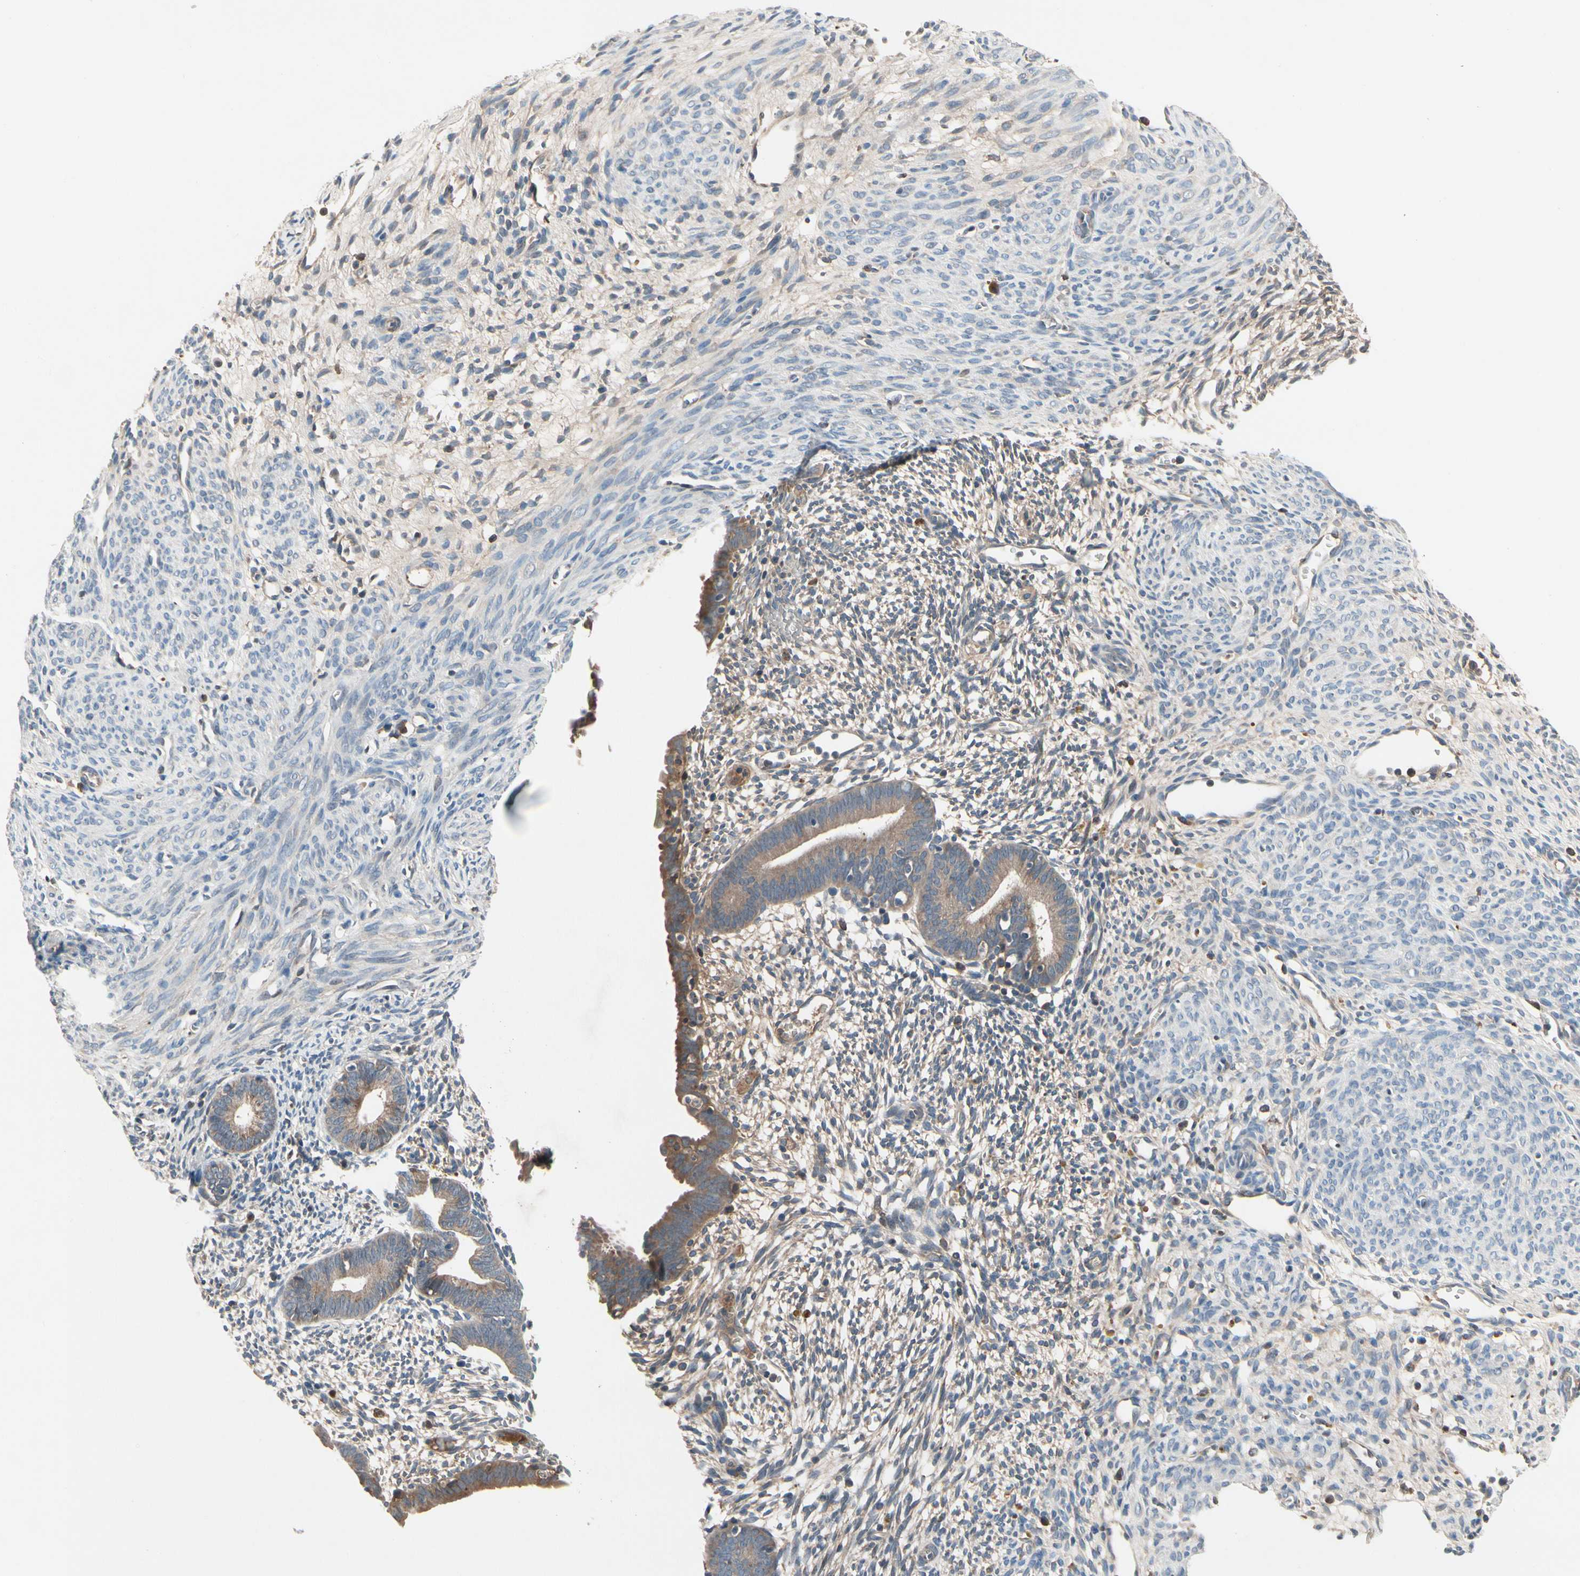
{"staining": {"intensity": "weak", "quantity": "25%-75%", "location": "cytoplasmic/membranous"}, "tissue": "endometrium", "cell_type": "Cells in endometrial stroma", "image_type": "normal", "snomed": [{"axis": "morphology", "description": "Normal tissue, NOS"}, {"axis": "morphology", "description": "Atrophy, NOS"}, {"axis": "topography", "description": "Uterus"}, {"axis": "topography", "description": "Endometrium"}], "caption": "DAB immunohistochemical staining of unremarkable endometrium shows weak cytoplasmic/membranous protein positivity in approximately 25%-75% of cells in endometrial stroma.", "gene": "IL1RL1", "patient": {"sex": "female", "age": 68}}